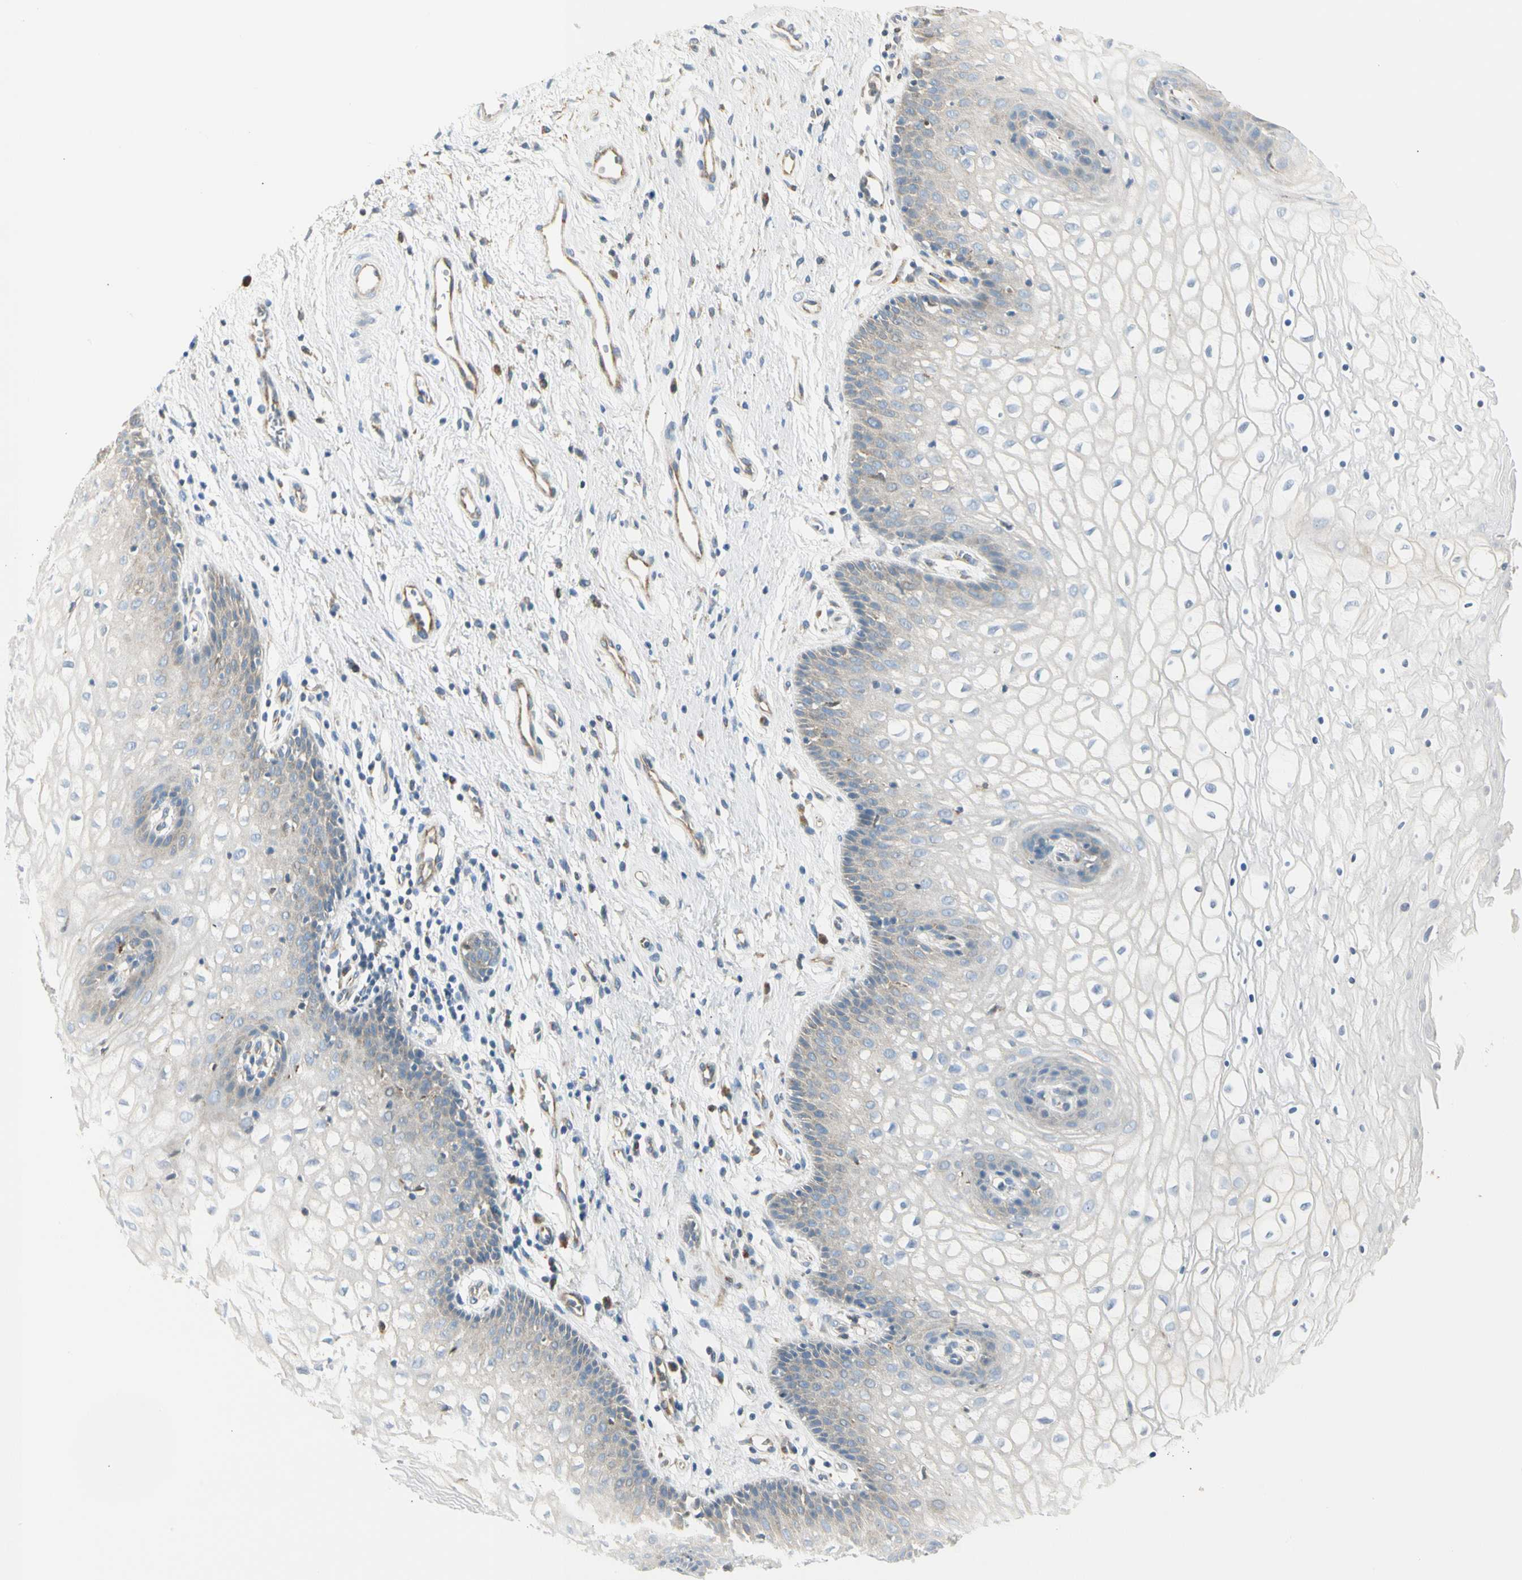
{"staining": {"intensity": "negative", "quantity": "none", "location": "none"}, "tissue": "vagina", "cell_type": "Squamous epithelial cells", "image_type": "normal", "snomed": [{"axis": "morphology", "description": "Normal tissue, NOS"}, {"axis": "topography", "description": "Vagina"}], "caption": "High power microscopy histopathology image of an immunohistochemistry image of benign vagina, revealing no significant expression in squamous epithelial cells. (DAB (3,3'-diaminobenzidine) immunohistochemistry visualized using brightfield microscopy, high magnification).", "gene": "TNFSF11", "patient": {"sex": "female", "age": 34}}